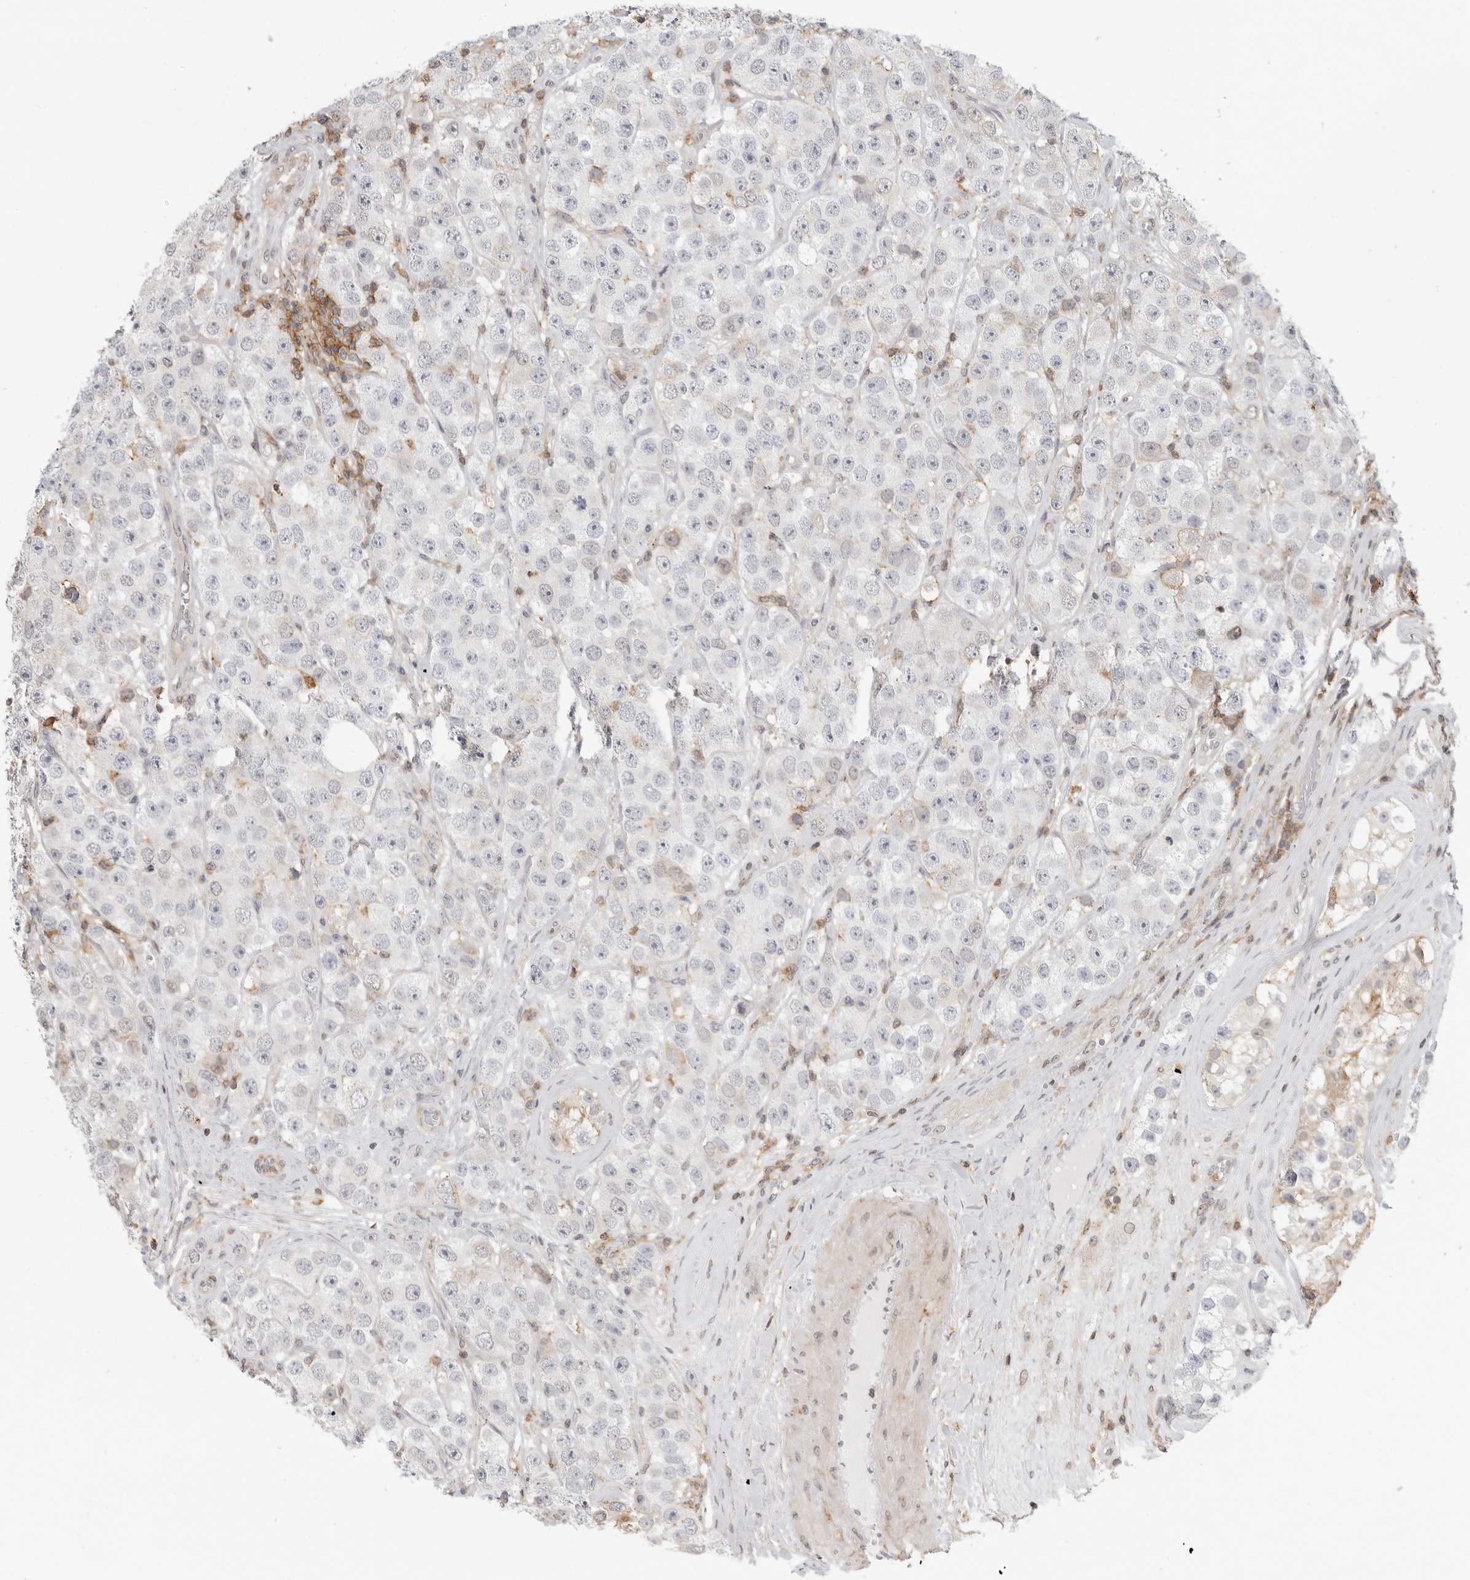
{"staining": {"intensity": "negative", "quantity": "none", "location": "none"}, "tissue": "testis cancer", "cell_type": "Tumor cells", "image_type": "cancer", "snomed": [{"axis": "morphology", "description": "Seminoma, NOS"}, {"axis": "topography", "description": "Testis"}], "caption": "Tumor cells are negative for brown protein staining in seminoma (testis).", "gene": "ANXA11", "patient": {"sex": "male", "age": 28}}